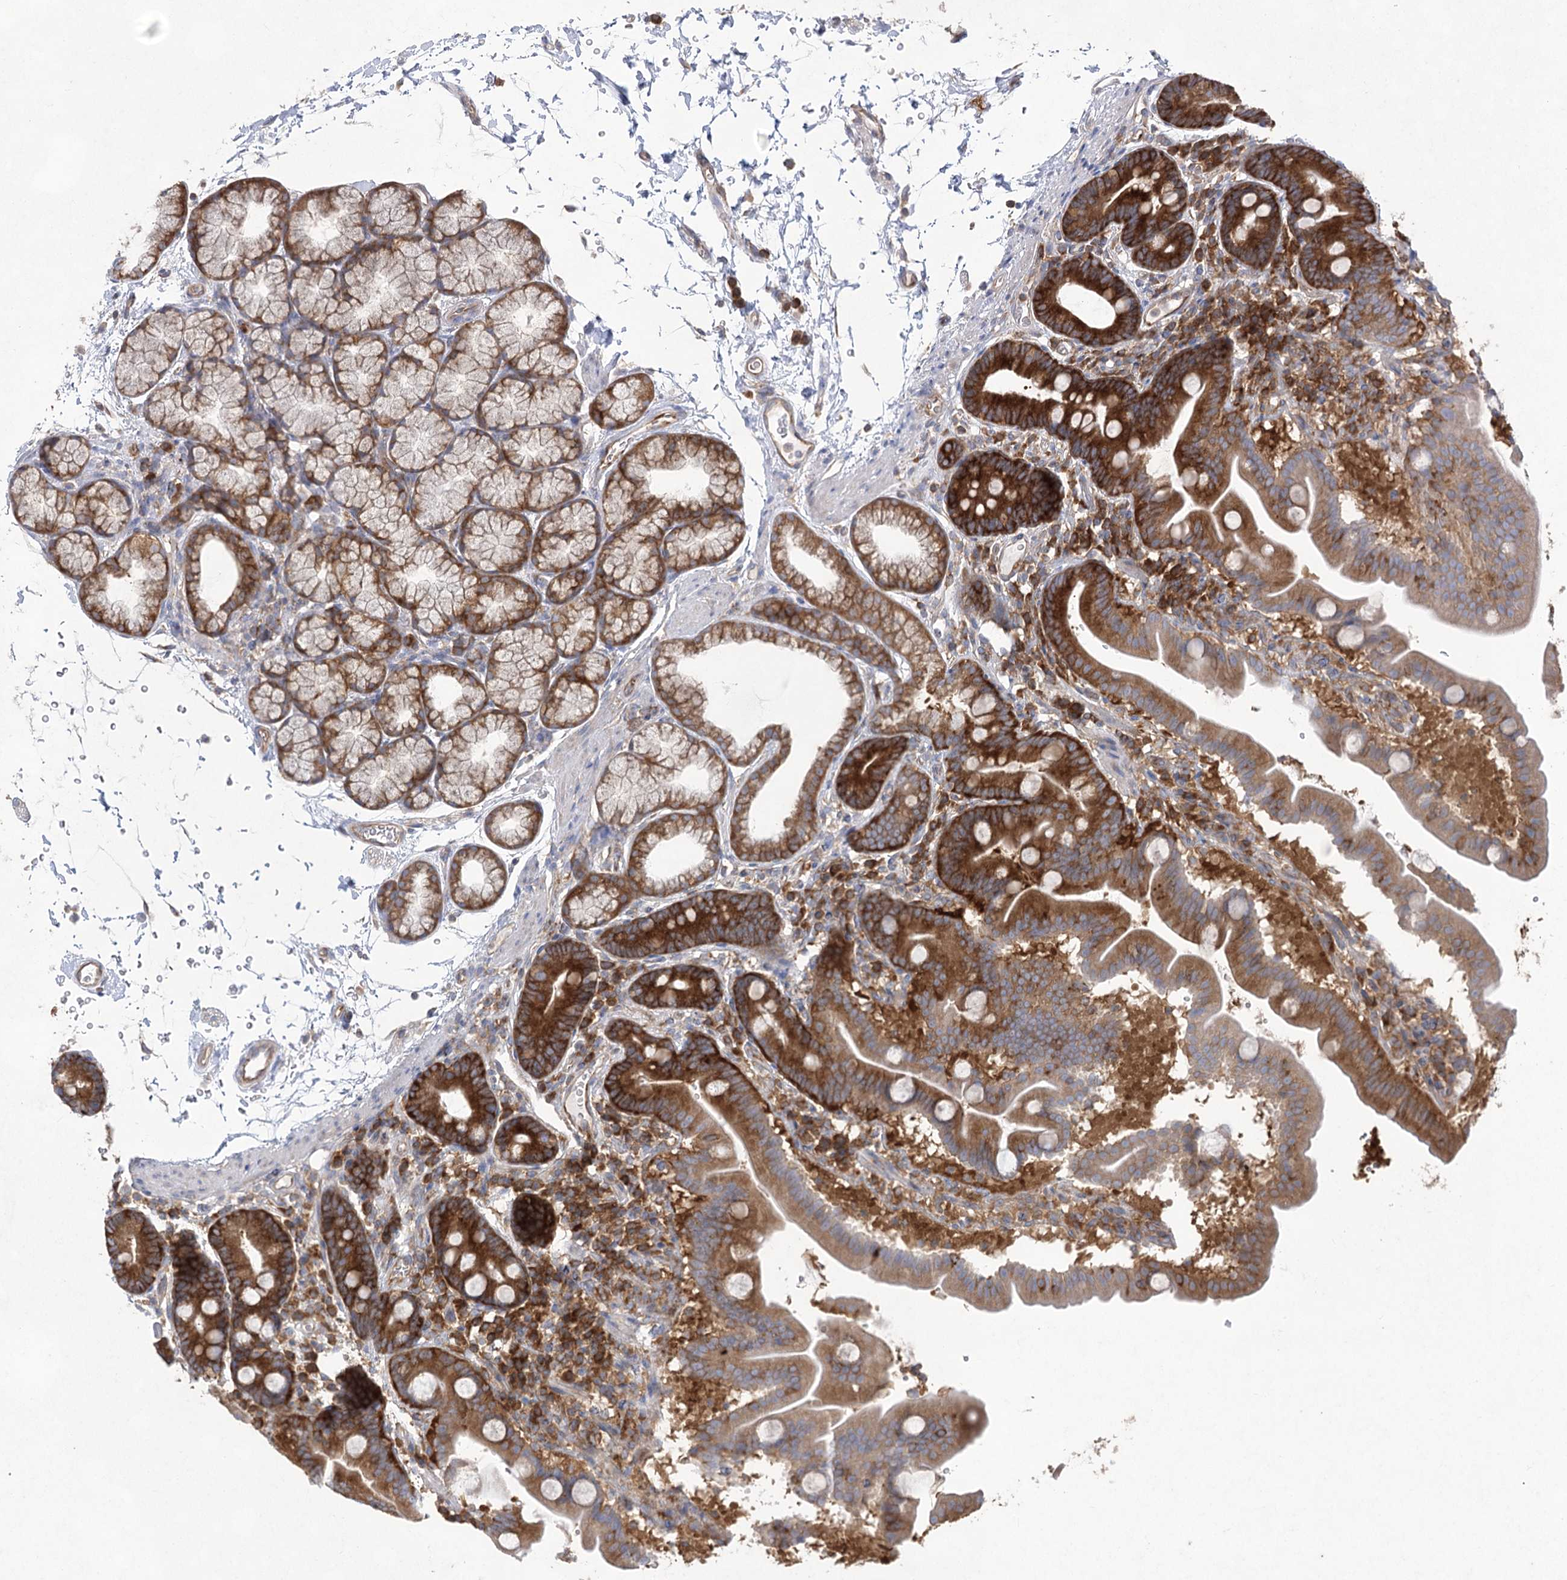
{"staining": {"intensity": "strong", "quantity": ">75%", "location": "cytoplasmic/membranous"}, "tissue": "duodenum", "cell_type": "Glandular cells", "image_type": "normal", "snomed": [{"axis": "morphology", "description": "Normal tissue, NOS"}, {"axis": "topography", "description": "Duodenum"}], "caption": "An immunohistochemistry (IHC) histopathology image of benign tissue is shown. Protein staining in brown shows strong cytoplasmic/membranous positivity in duodenum within glandular cells.", "gene": "EIF3A", "patient": {"sex": "male", "age": 54}}